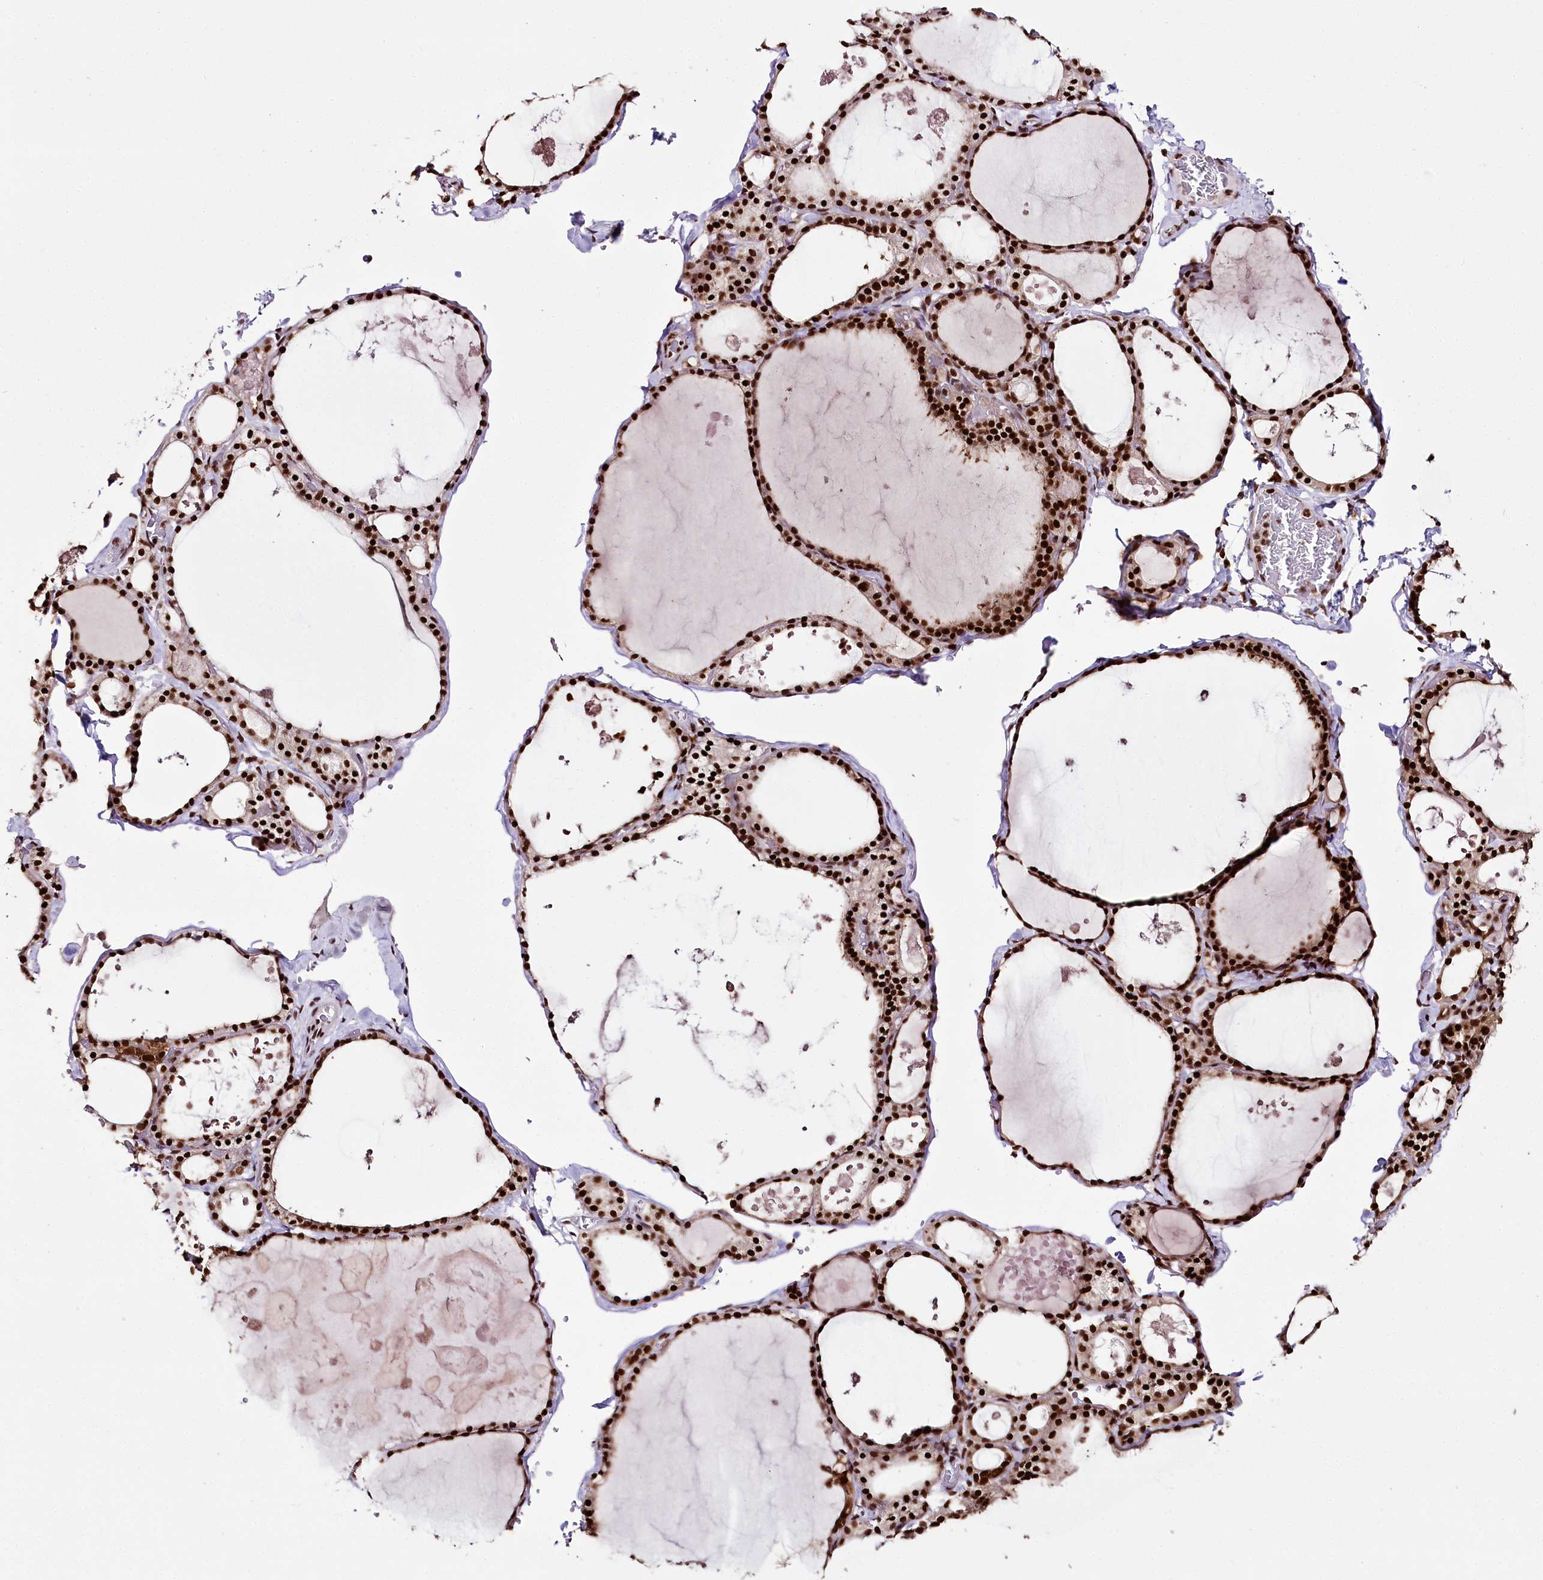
{"staining": {"intensity": "strong", "quantity": ">75%", "location": "nuclear"}, "tissue": "thyroid gland", "cell_type": "Glandular cells", "image_type": "normal", "snomed": [{"axis": "morphology", "description": "Normal tissue, NOS"}, {"axis": "topography", "description": "Thyroid gland"}], "caption": "Immunohistochemistry (IHC) micrograph of normal thyroid gland stained for a protein (brown), which demonstrates high levels of strong nuclear positivity in about >75% of glandular cells.", "gene": "SMARCE1", "patient": {"sex": "male", "age": 56}}